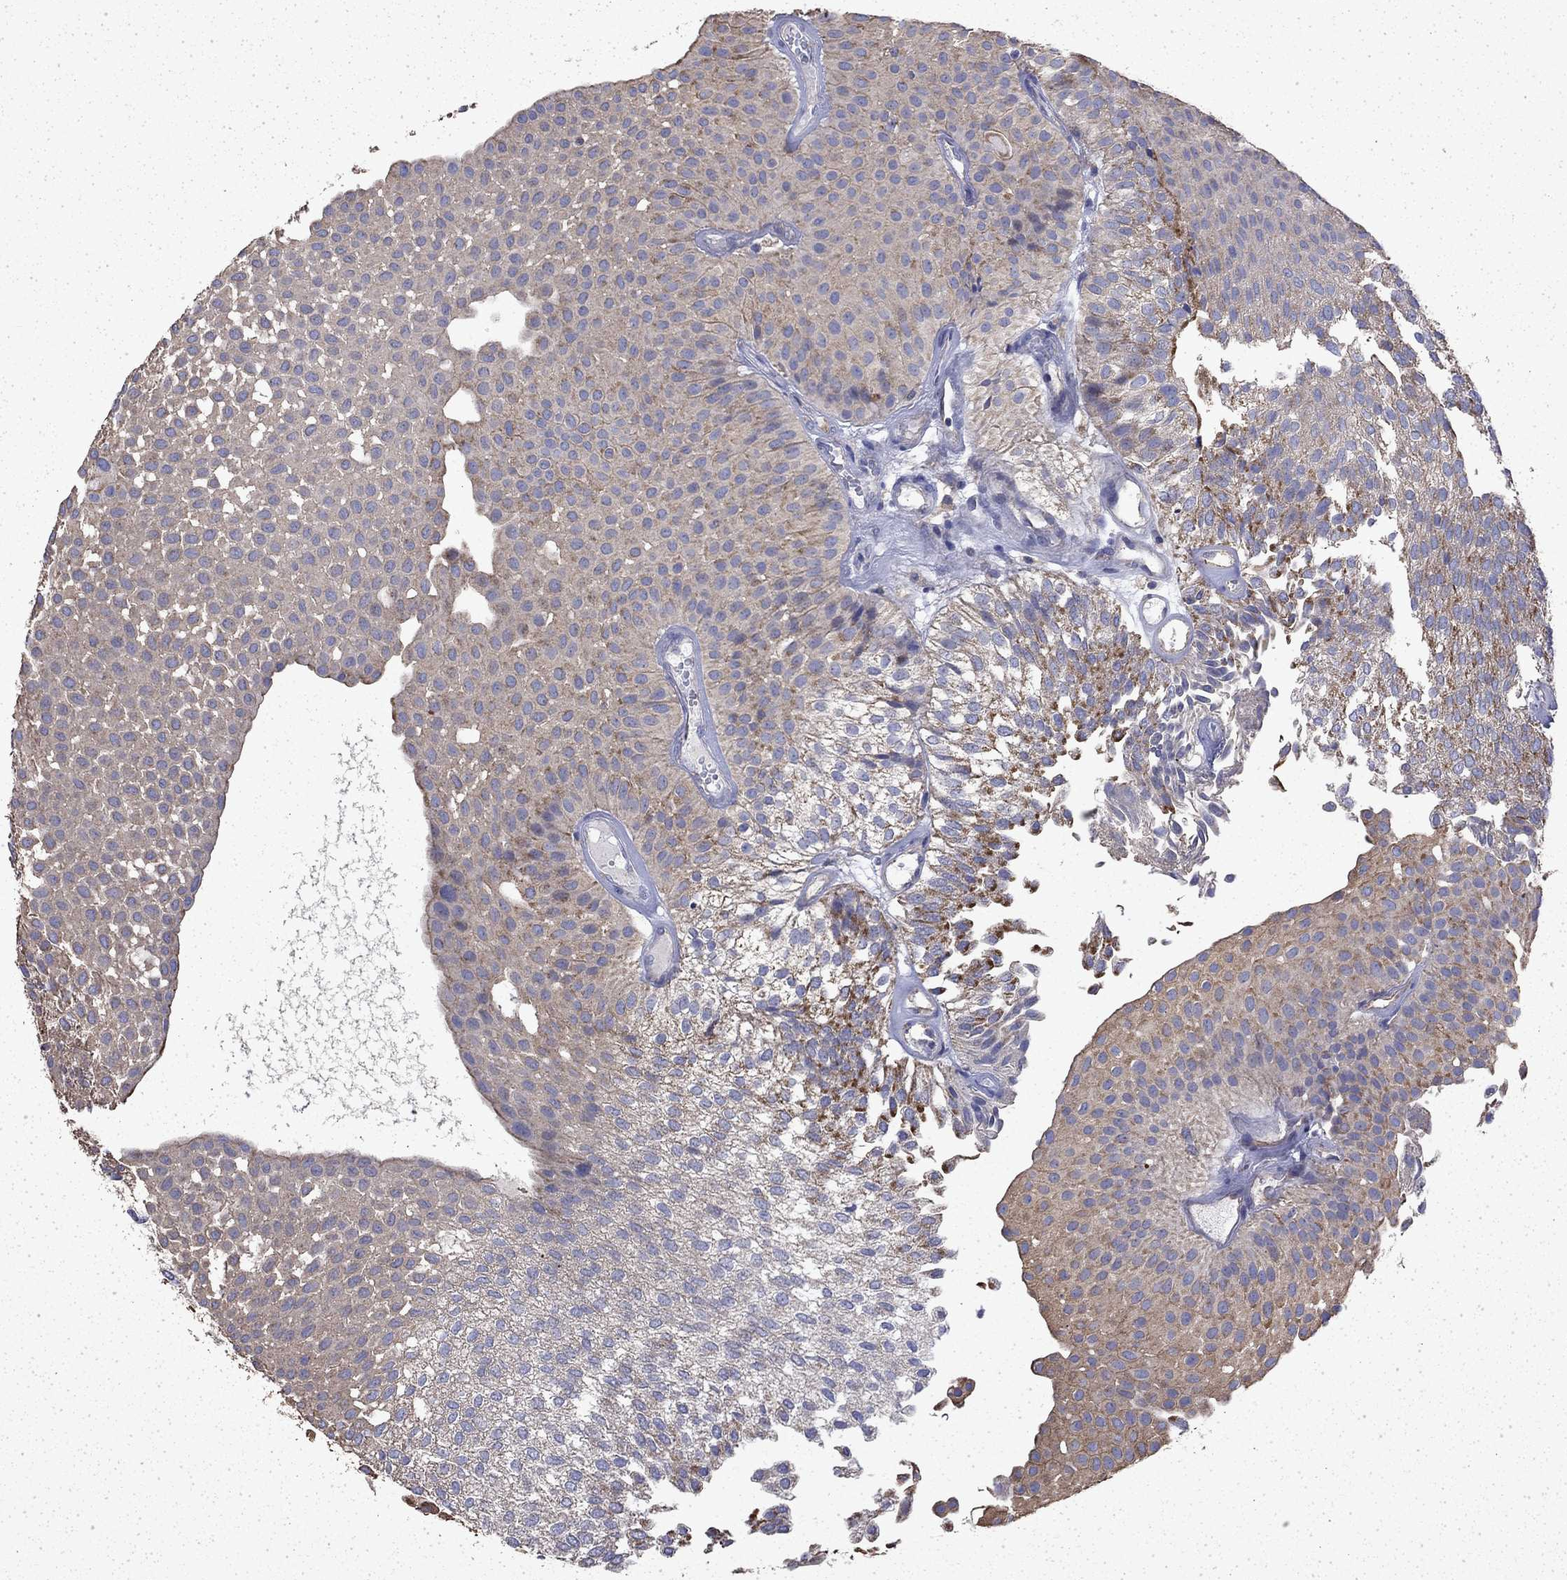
{"staining": {"intensity": "moderate", "quantity": "<25%", "location": "cytoplasmic/membranous"}, "tissue": "urothelial cancer", "cell_type": "Tumor cells", "image_type": "cancer", "snomed": [{"axis": "morphology", "description": "Urothelial carcinoma, Low grade"}, {"axis": "topography", "description": "Urinary bladder"}], "caption": "IHC micrograph of human urothelial cancer stained for a protein (brown), which displays low levels of moderate cytoplasmic/membranous positivity in about <25% of tumor cells.", "gene": "DTNA", "patient": {"sex": "male", "age": 64}}